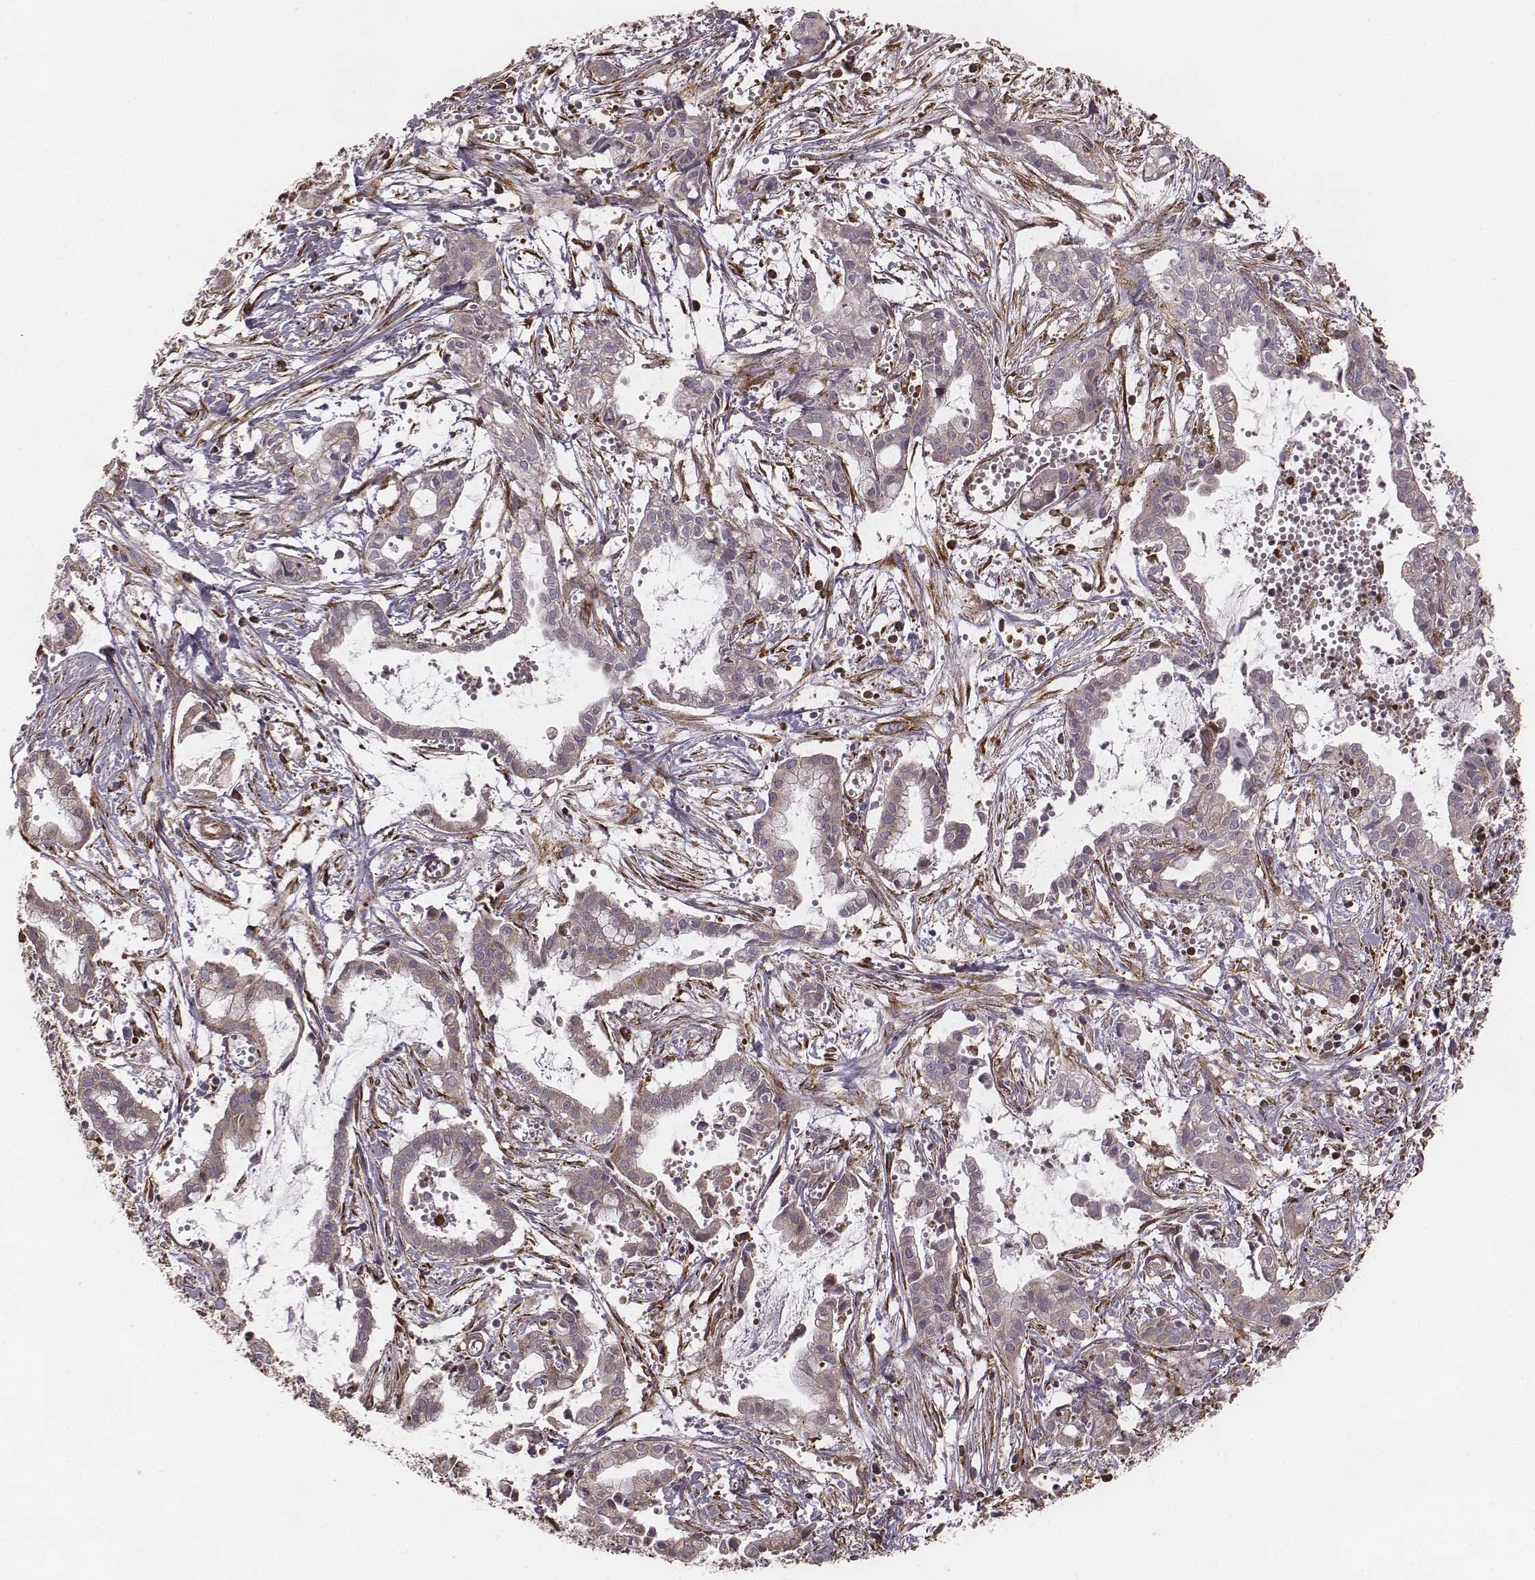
{"staining": {"intensity": "weak", "quantity": ">75%", "location": "cytoplasmic/membranous"}, "tissue": "pancreatic cancer", "cell_type": "Tumor cells", "image_type": "cancer", "snomed": [{"axis": "morphology", "description": "Adenocarcinoma, NOS"}, {"axis": "topography", "description": "Pancreas"}], "caption": "Immunohistochemistry (IHC) micrograph of pancreatic cancer (adenocarcinoma) stained for a protein (brown), which reveals low levels of weak cytoplasmic/membranous staining in approximately >75% of tumor cells.", "gene": "PALMD", "patient": {"sex": "male", "age": 48}}